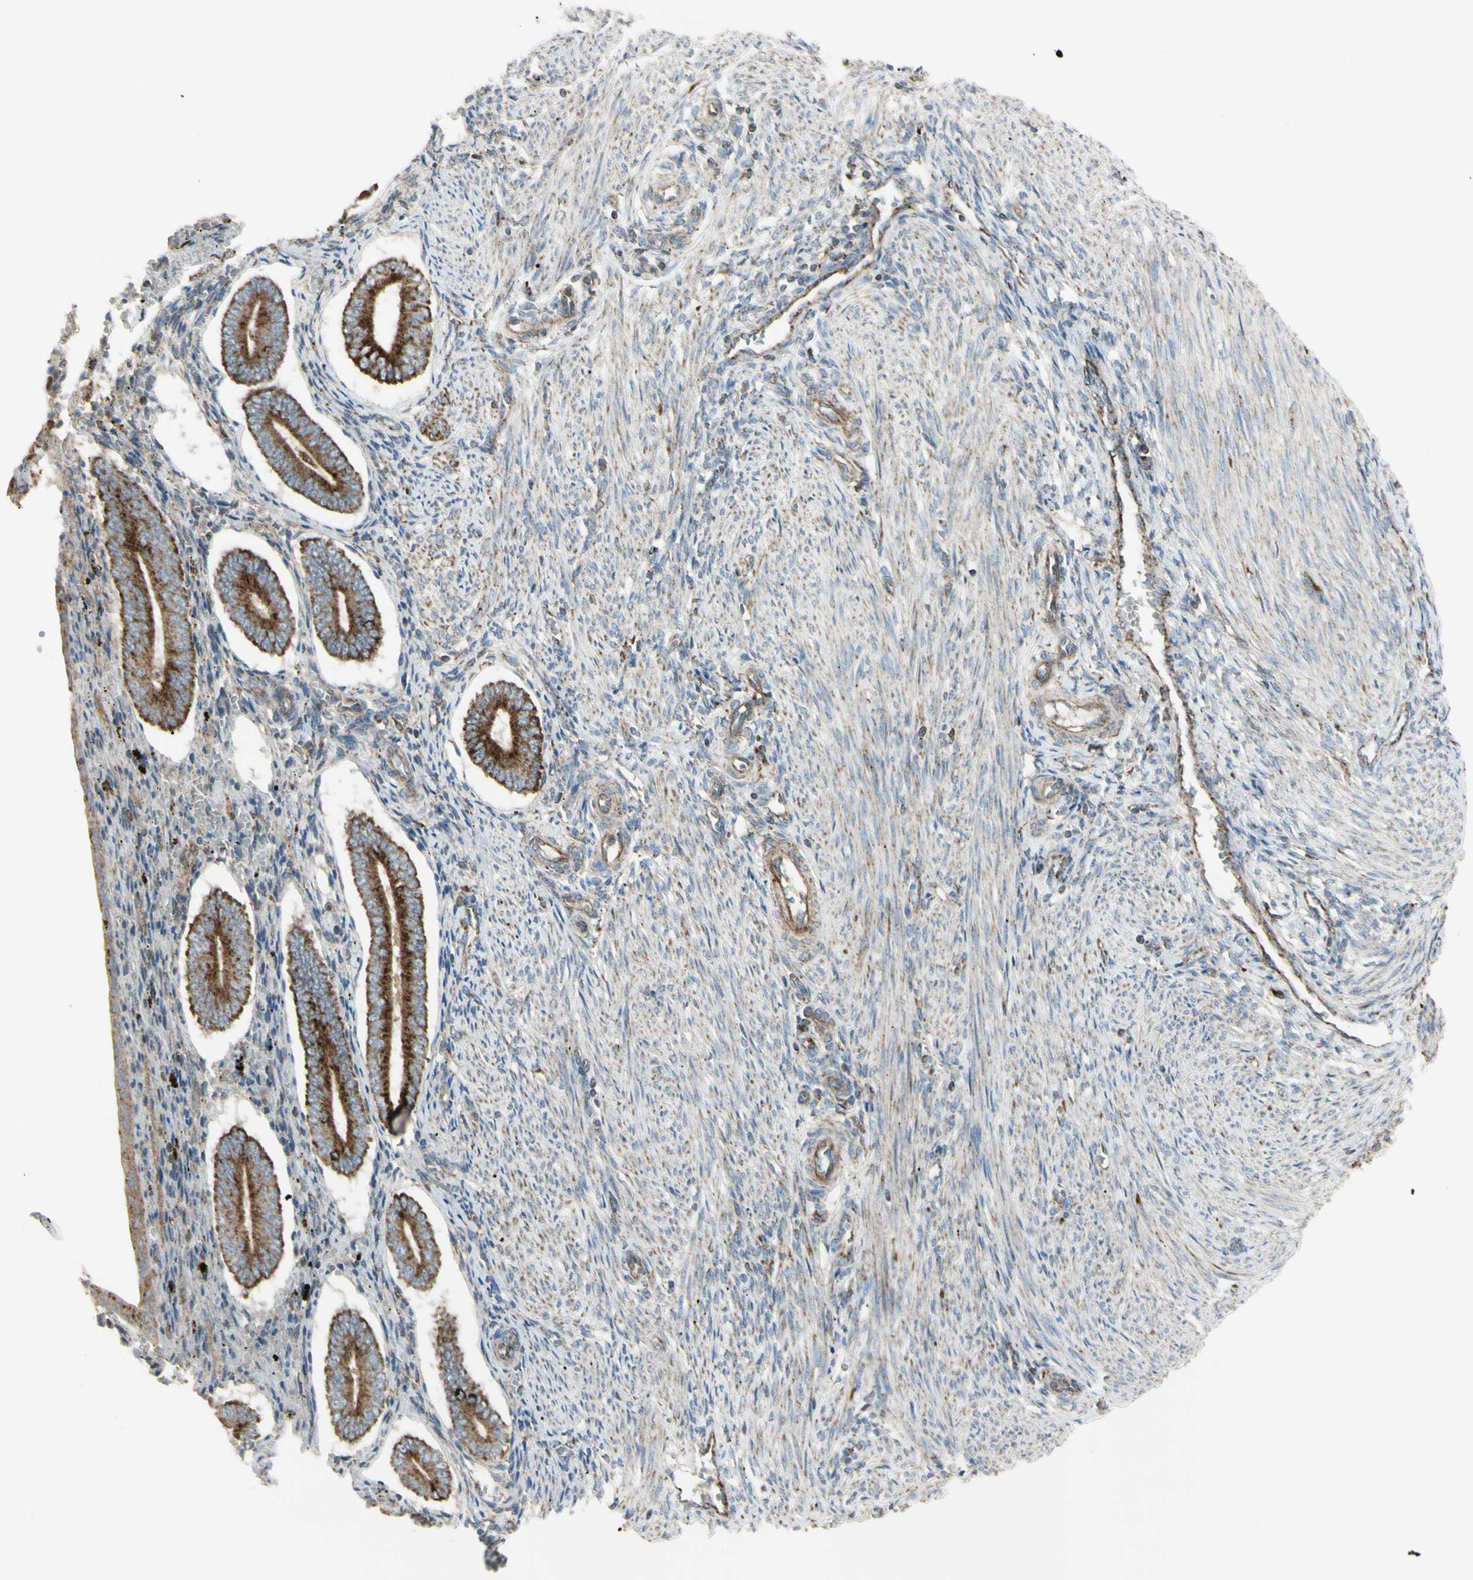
{"staining": {"intensity": "moderate", "quantity": ">75%", "location": "cytoplasmic/membranous"}, "tissue": "endometrium", "cell_type": "Cells in endometrial stroma", "image_type": "normal", "snomed": [{"axis": "morphology", "description": "Normal tissue, NOS"}, {"axis": "topography", "description": "Endometrium"}], "caption": "A micrograph of endometrium stained for a protein demonstrates moderate cytoplasmic/membranous brown staining in cells in endometrial stroma. The staining is performed using DAB (3,3'-diaminobenzidine) brown chromogen to label protein expression. The nuclei are counter-stained blue using hematoxylin.", "gene": "CYB5R1", "patient": {"sex": "female", "age": 42}}